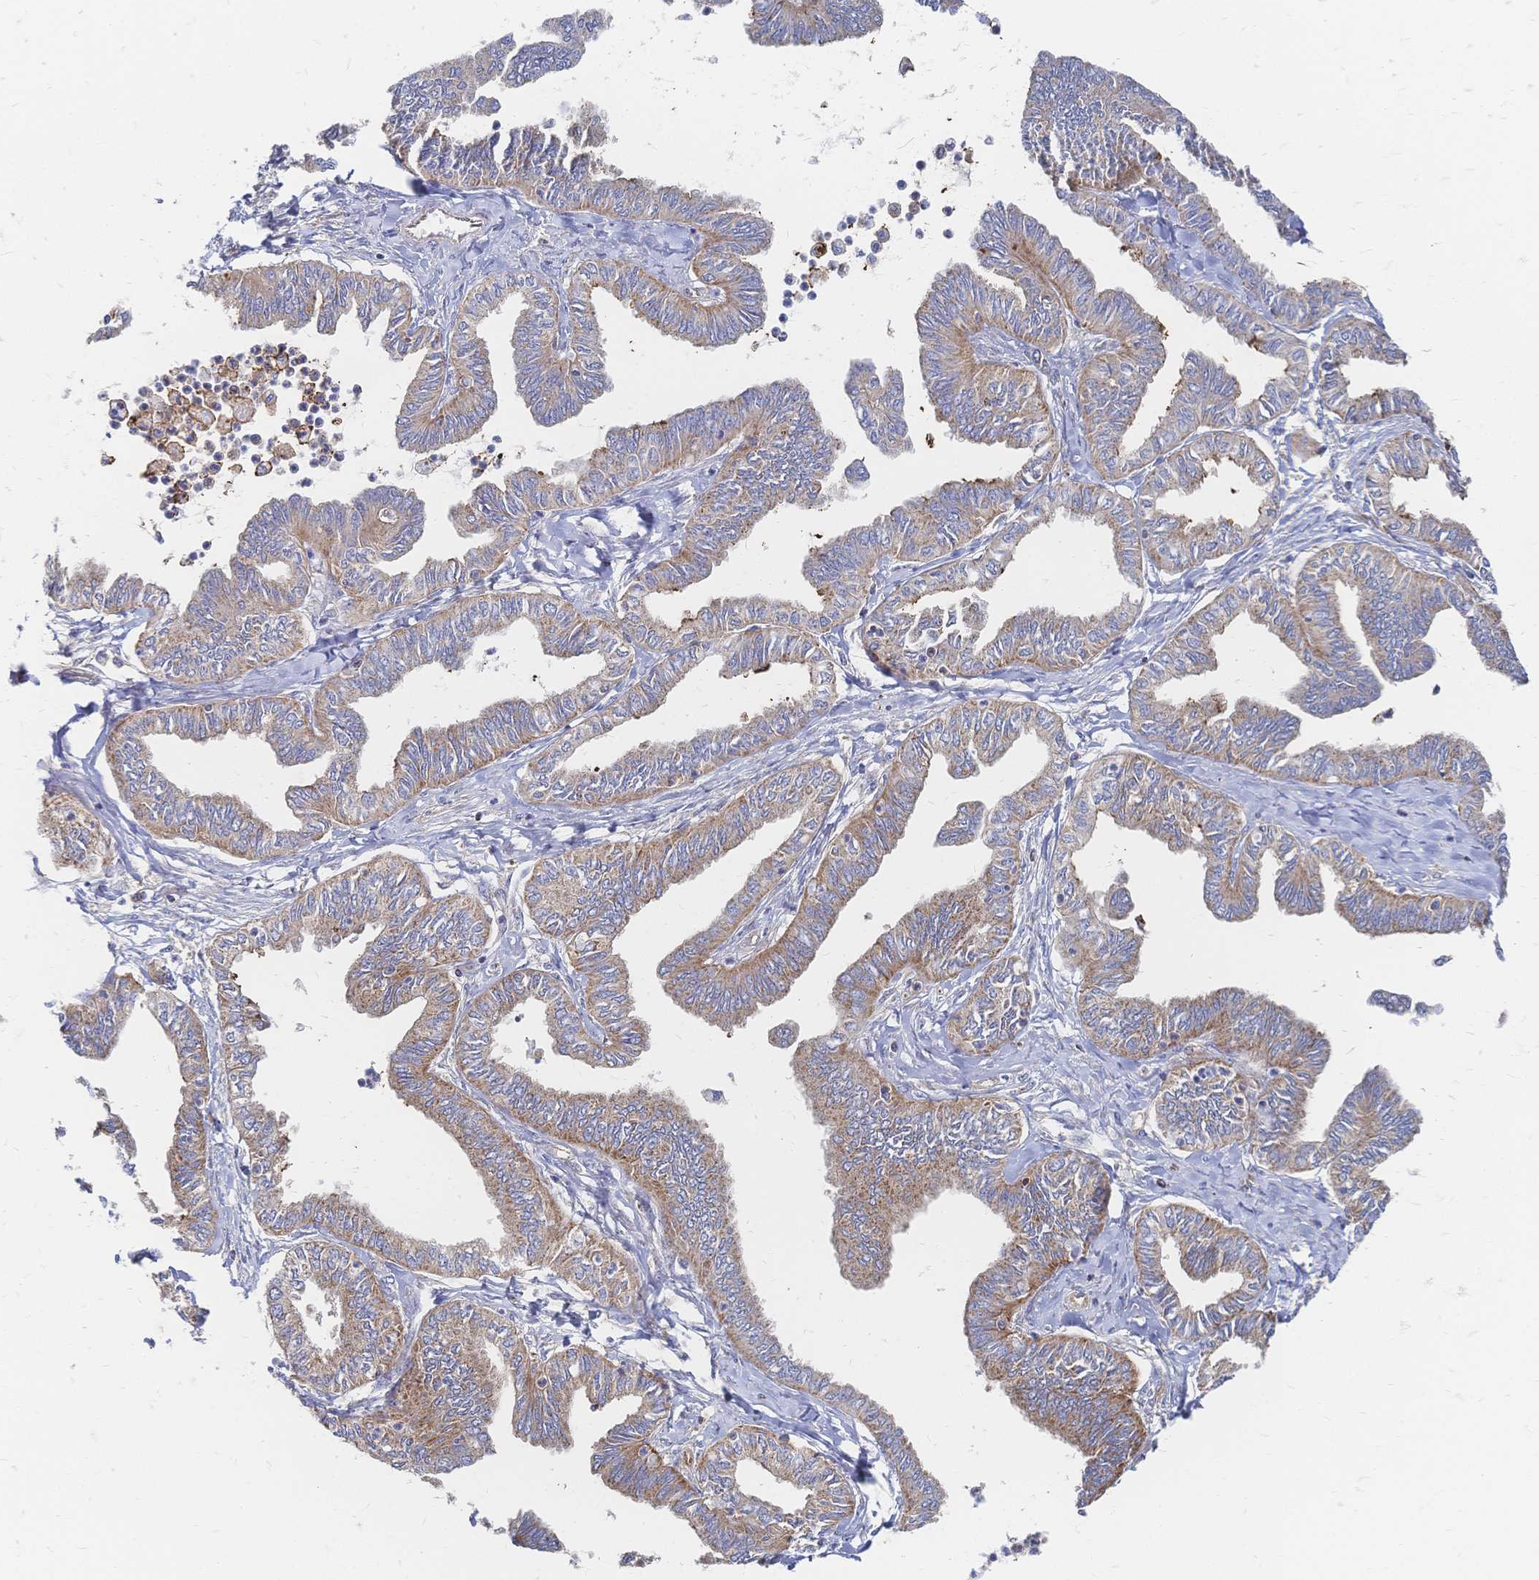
{"staining": {"intensity": "weak", "quantity": ">75%", "location": "cytoplasmic/membranous"}, "tissue": "ovarian cancer", "cell_type": "Tumor cells", "image_type": "cancer", "snomed": [{"axis": "morphology", "description": "Carcinoma, endometroid"}, {"axis": "topography", "description": "Ovary"}], "caption": "Immunohistochemical staining of human endometroid carcinoma (ovarian) demonstrates low levels of weak cytoplasmic/membranous protein staining in about >75% of tumor cells.", "gene": "SORBS1", "patient": {"sex": "female", "age": 70}}